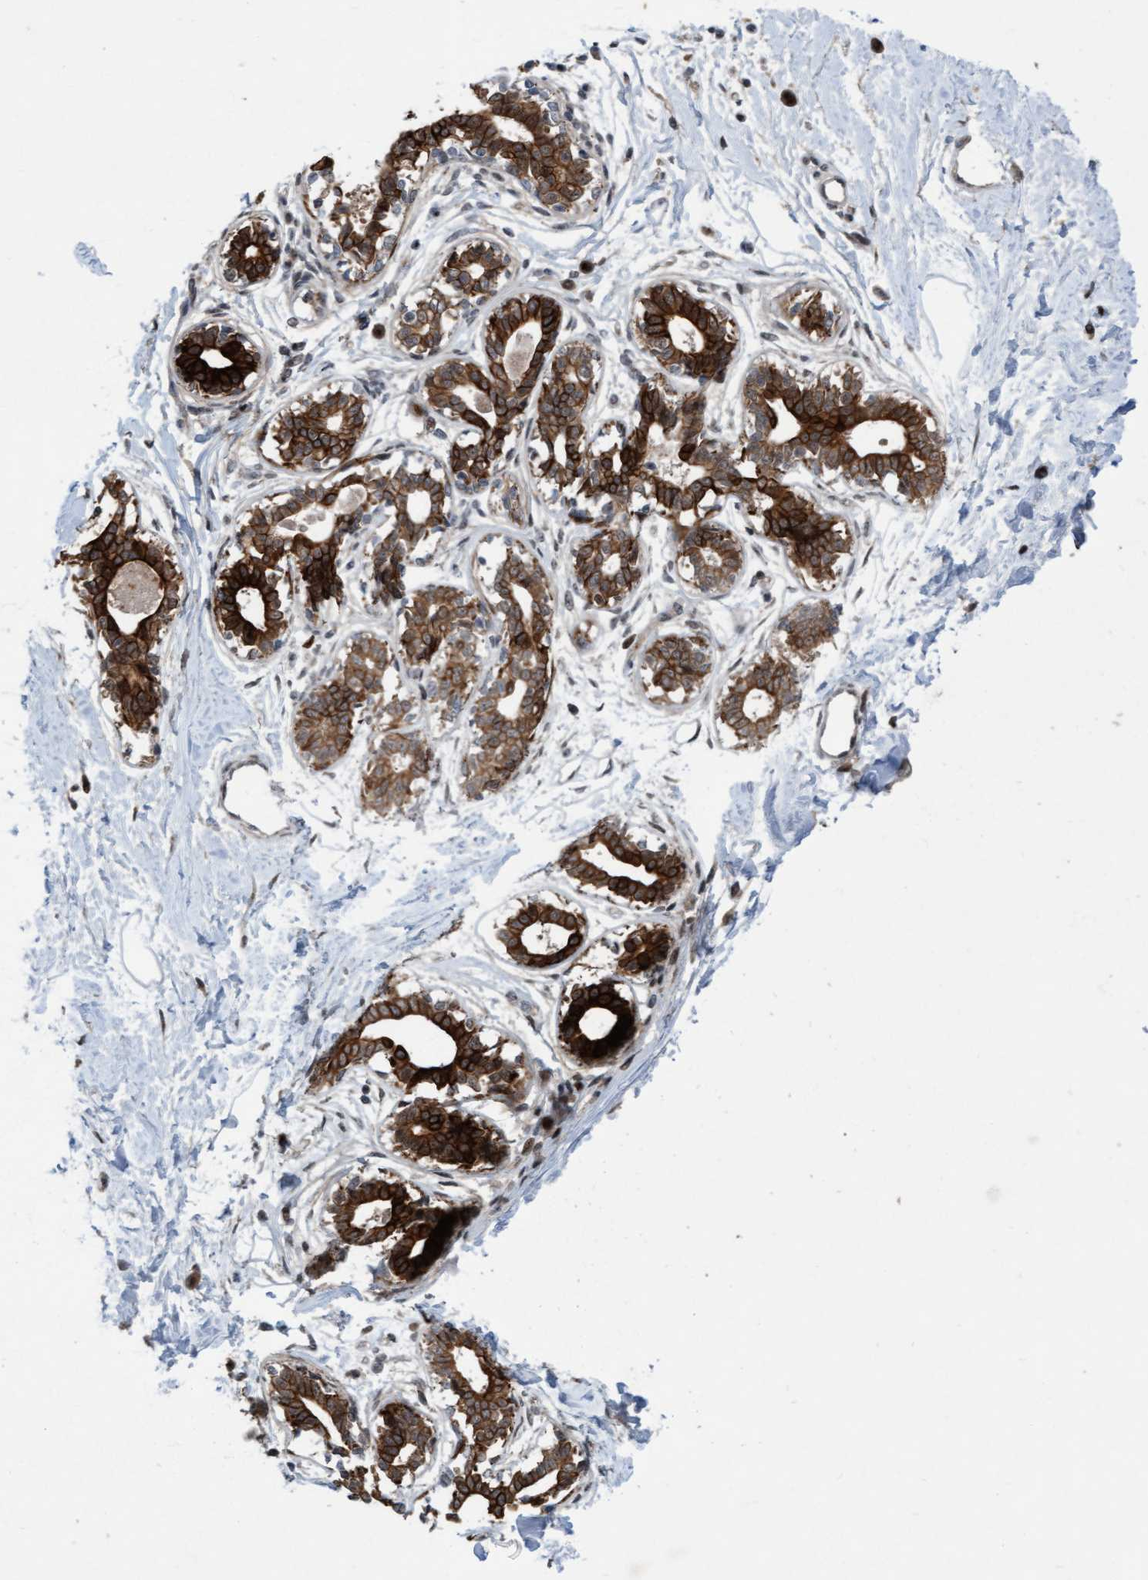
{"staining": {"intensity": "negative", "quantity": "none", "location": "none"}, "tissue": "breast", "cell_type": "Adipocytes", "image_type": "normal", "snomed": [{"axis": "morphology", "description": "Normal tissue, NOS"}, {"axis": "topography", "description": "Breast"}], "caption": "Protein analysis of normal breast shows no significant staining in adipocytes. (DAB (3,3'-diaminobenzidine) immunohistochemistry (IHC) visualized using brightfield microscopy, high magnification).", "gene": "RAP1GAP2", "patient": {"sex": "female", "age": 45}}